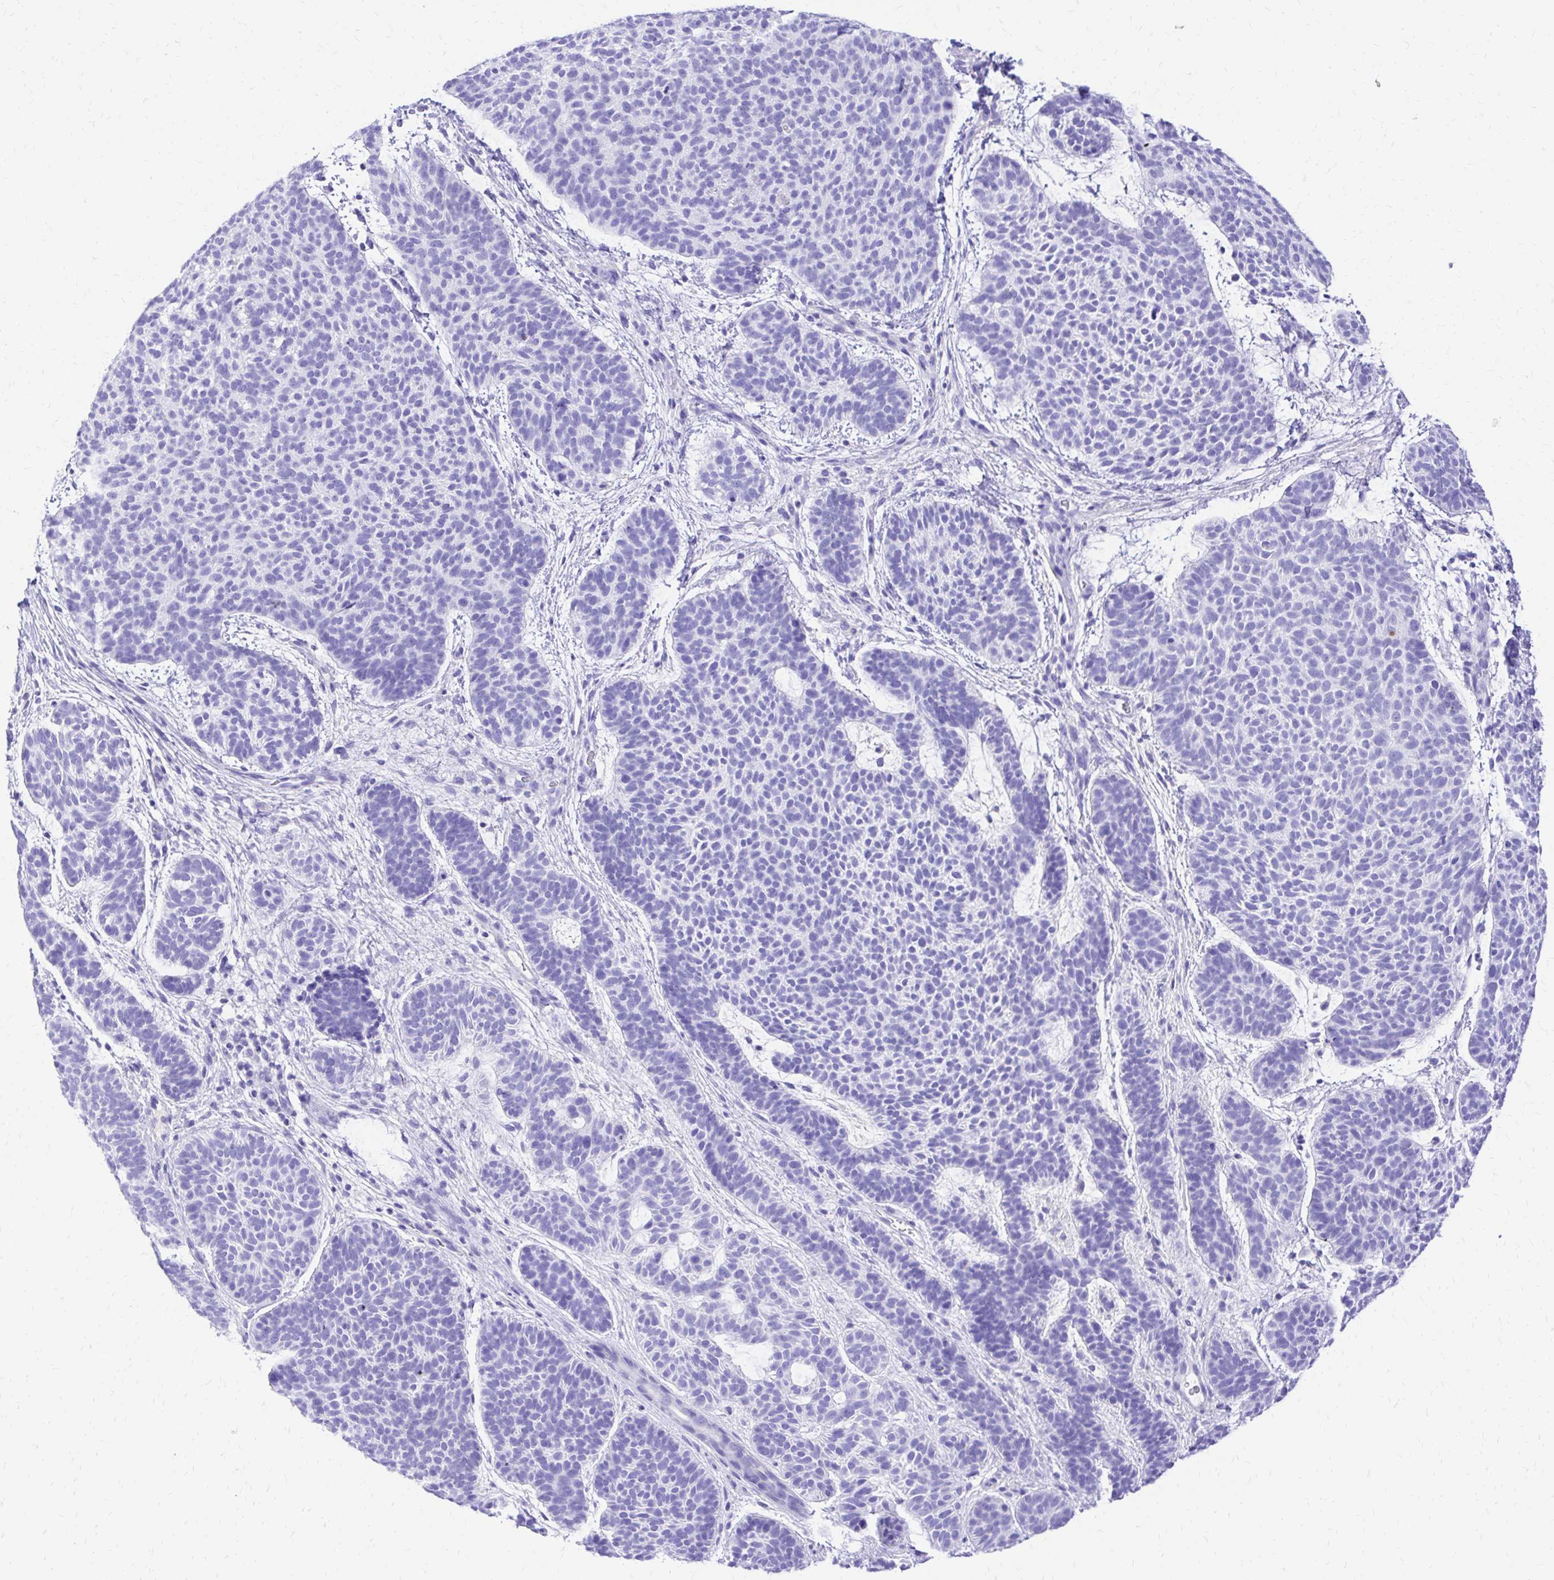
{"staining": {"intensity": "negative", "quantity": "none", "location": "none"}, "tissue": "skin cancer", "cell_type": "Tumor cells", "image_type": "cancer", "snomed": [{"axis": "morphology", "description": "Basal cell carcinoma"}, {"axis": "topography", "description": "Skin"}, {"axis": "topography", "description": "Skin of face"}], "caption": "Skin cancer (basal cell carcinoma) was stained to show a protein in brown. There is no significant positivity in tumor cells.", "gene": "S100G", "patient": {"sex": "male", "age": 73}}